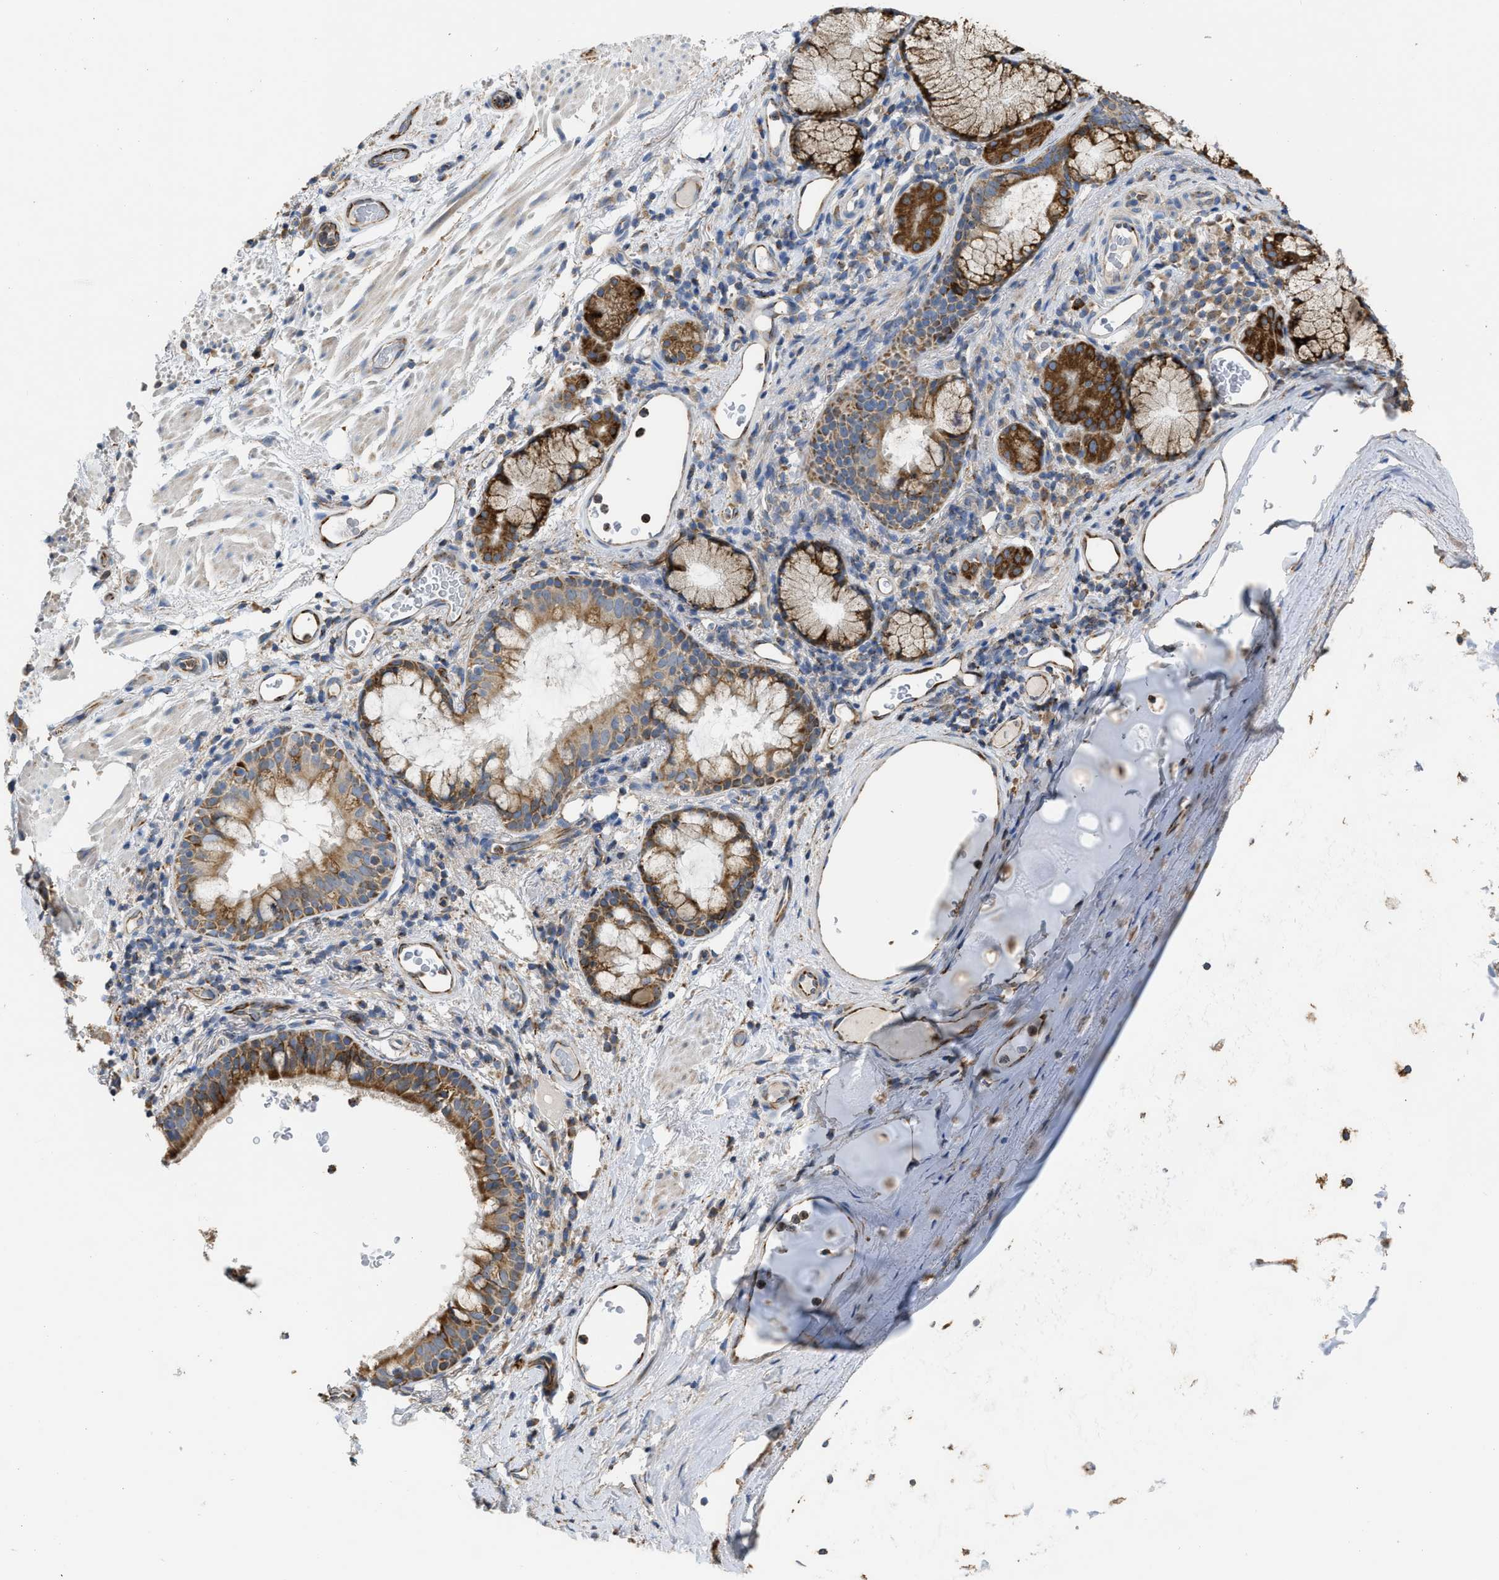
{"staining": {"intensity": "moderate", "quantity": ">75%", "location": "cytoplasmic/membranous"}, "tissue": "bronchus", "cell_type": "Respiratory epithelial cells", "image_type": "normal", "snomed": [{"axis": "morphology", "description": "Normal tissue, NOS"}, {"axis": "morphology", "description": "Inflammation, NOS"}, {"axis": "topography", "description": "Cartilage tissue"}, {"axis": "topography", "description": "Bronchus"}], "caption": "IHC of normal human bronchus exhibits medium levels of moderate cytoplasmic/membranous positivity in approximately >75% of respiratory epithelial cells. (DAB (3,3'-diaminobenzidine) IHC with brightfield microscopy, high magnification).", "gene": "AK2", "patient": {"sex": "male", "age": 77}}